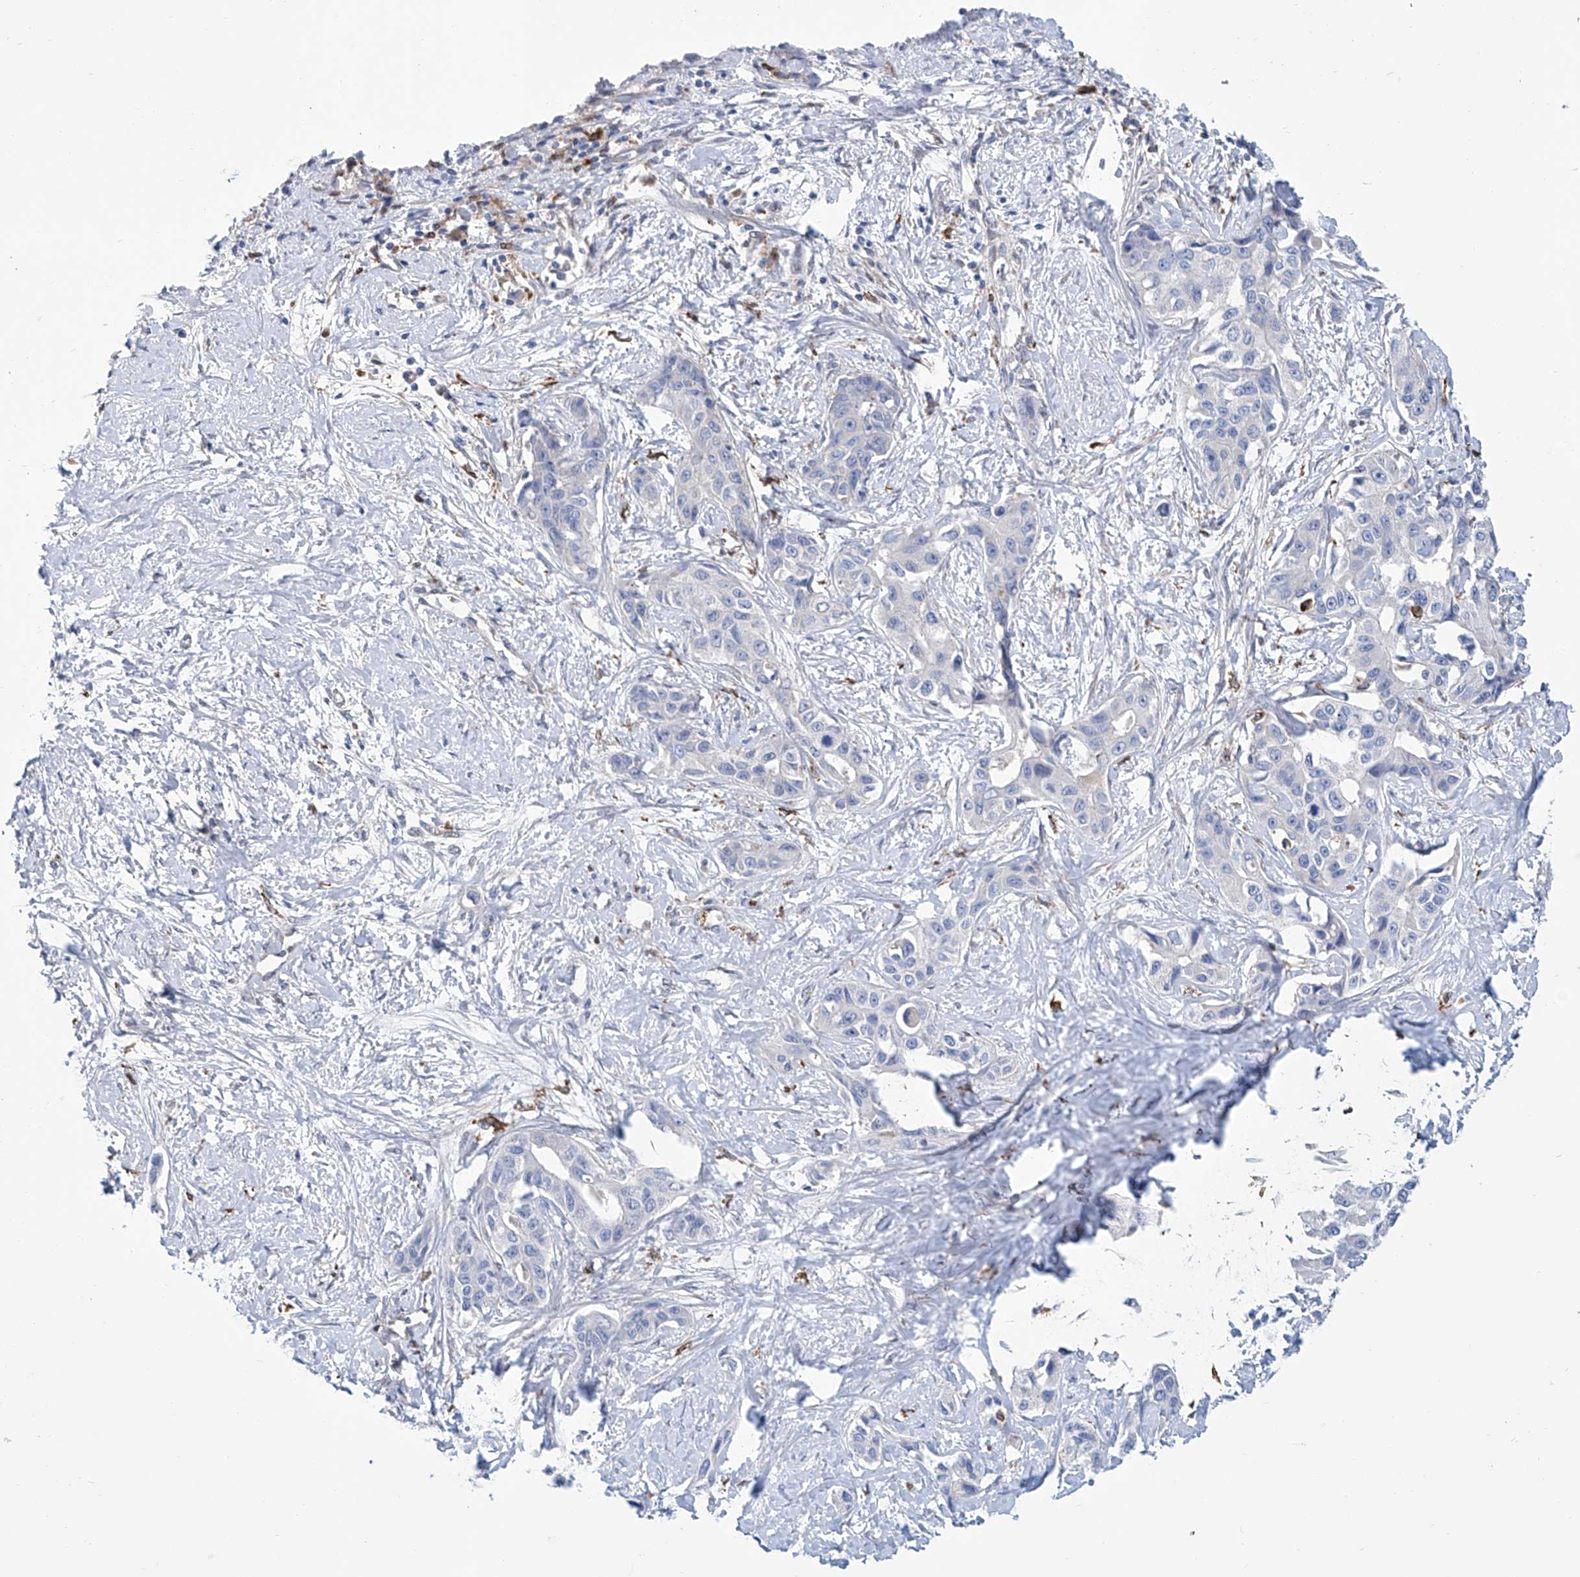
{"staining": {"intensity": "negative", "quantity": "none", "location": "none"}, "tissue": "liver cancer", "cell_type": "Tumor cells", "image_type": "cancer", "snomed": [{"axis": "morphology", "description": "Cholangiocarcinoma"}, {"axis": "topography", "description": "Liver"}], "caption": "The micrograph displays no staining of tumor cells in liver cancer (cholangiocarcinoma).", "gene": "TNN", "patient": {"sex": "male", "age": 59}}